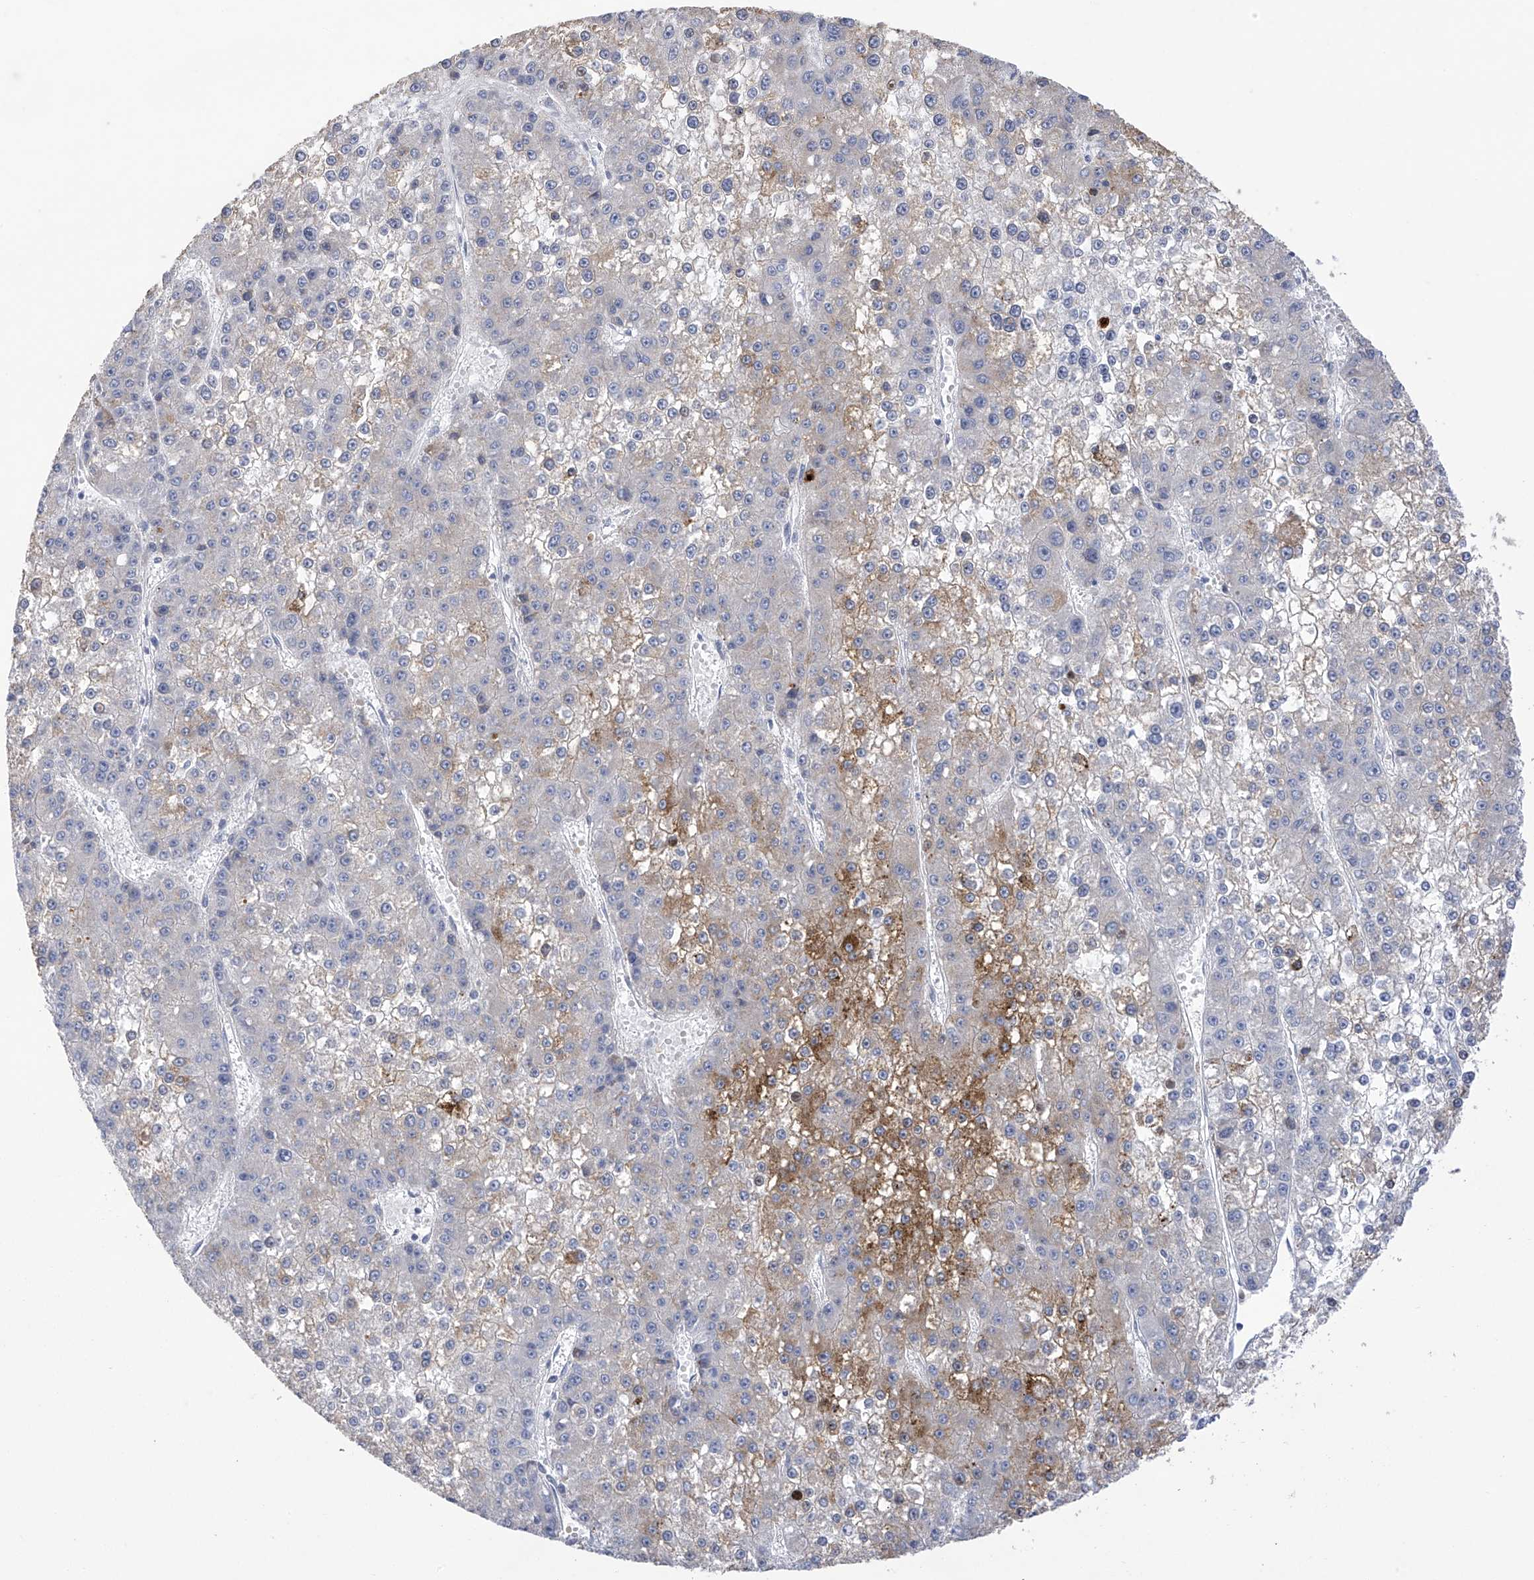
{"staining": {"intensity": "moderate", "quantity": "<25%", "location": "cytoplasmic/membranous"}, "tissue": "liver cancer", "cell_type": "Tumor cells", "image_type": "cancer", "snomed": [{"axis": "morphology", "description": "Carcinoma, Hepatocellular, NOS"}, {"axis": "topography", "description": "Liver"}], "caption": "Immunohistochemical staining of hepatocellular carcinoma (liver) demonstrates moderate cytoplasmic/membranous protein expression in about <25% of tumor cells.", "gene": "SLCO4A1", "patient": {"sex": "female", "age": 73}}